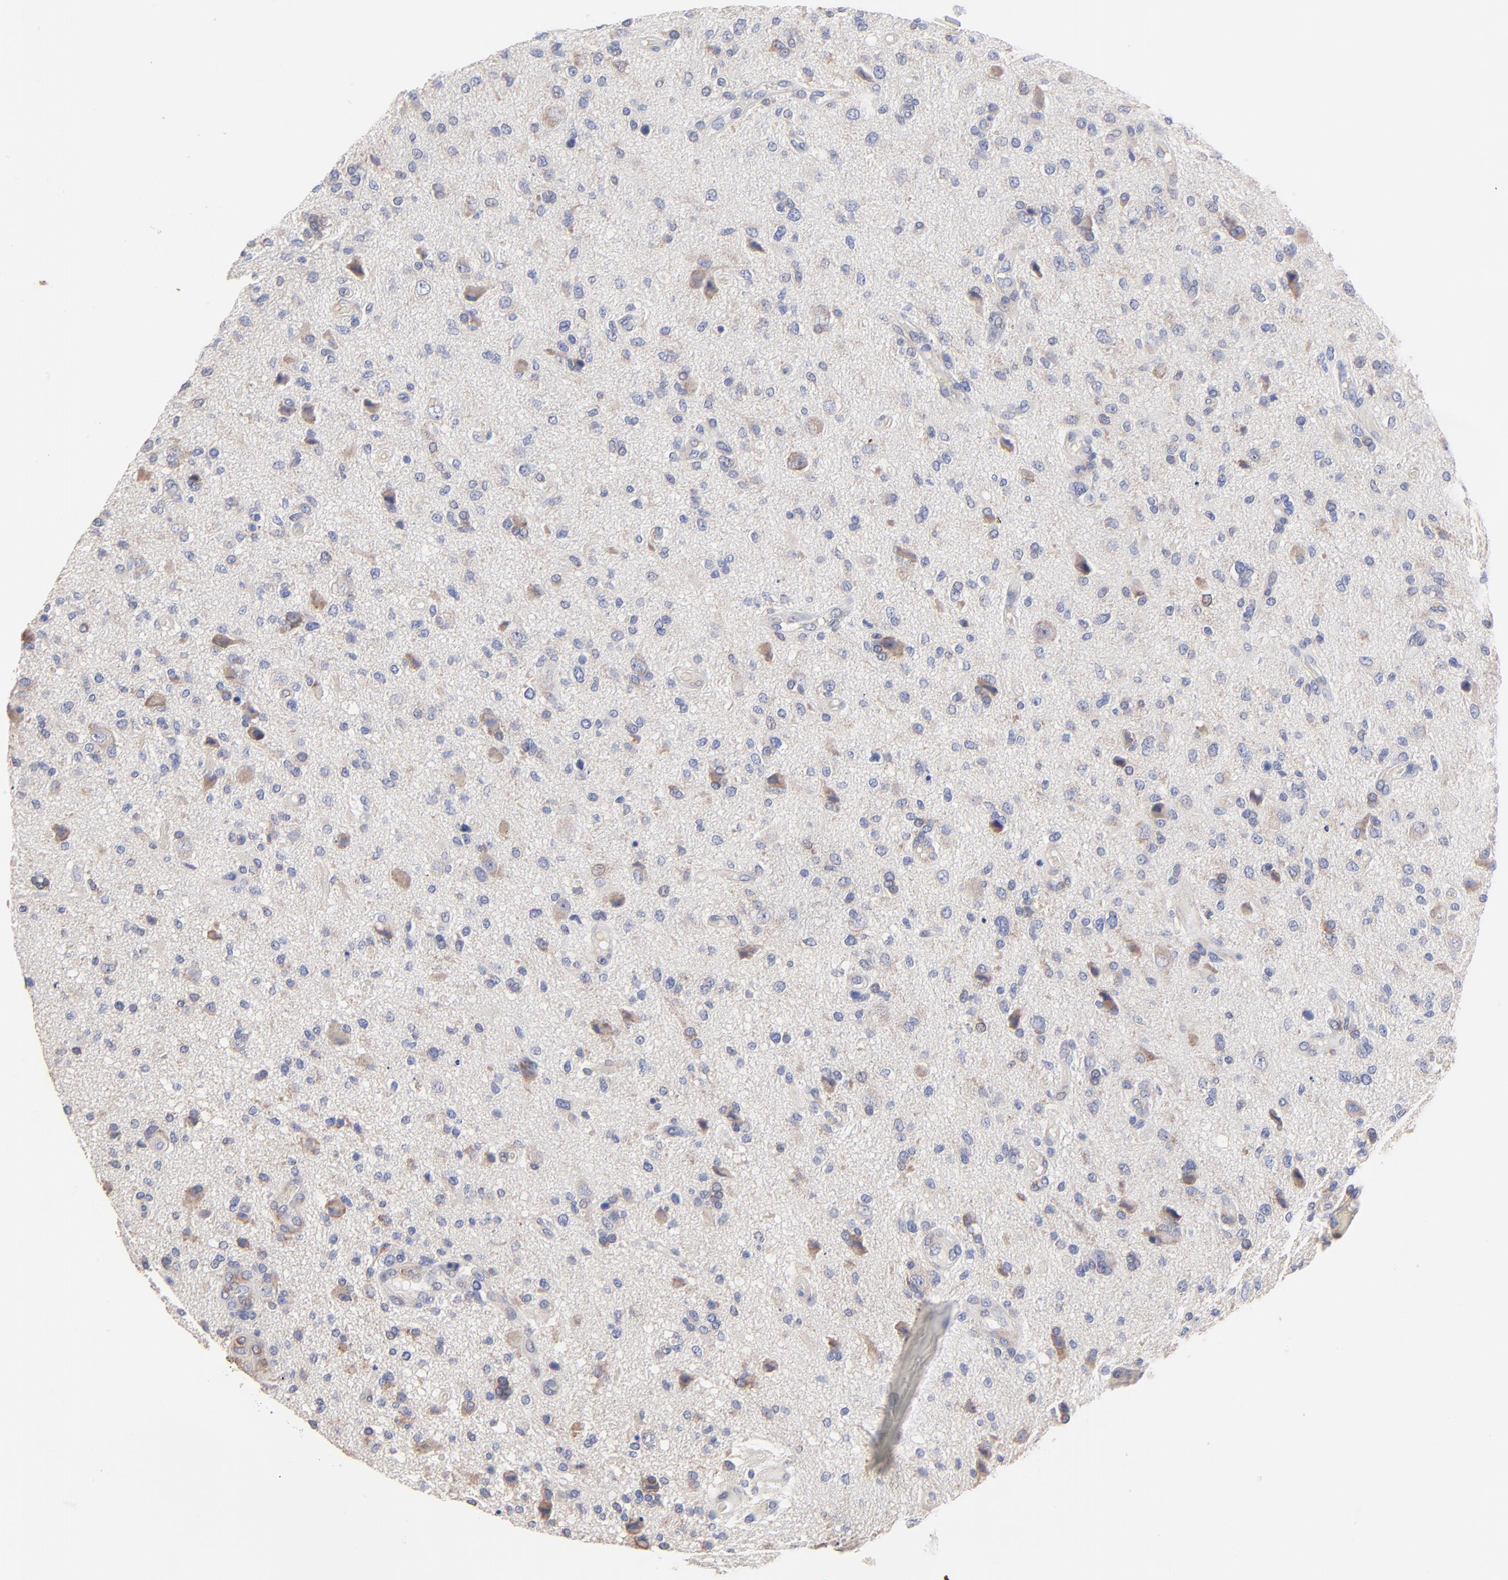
{"staining": {"intensity": "weak", "quantity": "25%-75%", "location": "cytoplasmic/membranous"}, "tissue": "glioma", "cell_type": "Tumor cells", "image_type": "cancer", "snomed": [{"axis": "morphology", "description": "Normal tissue, NOS"}, {"axis": "morphology", "description": "Glioma, malignant, High grade"}, {"axis": "topography", "description": "Cerebral cortex"}], "caption": "IHC of malignant high-grade glioma exhibits low levels of weak cytoplasmic/membranous expression in about 25%-75% of tumor cells.", "gene": "PPFIBP2", "patient": {"sex": "male", "age": 75}}